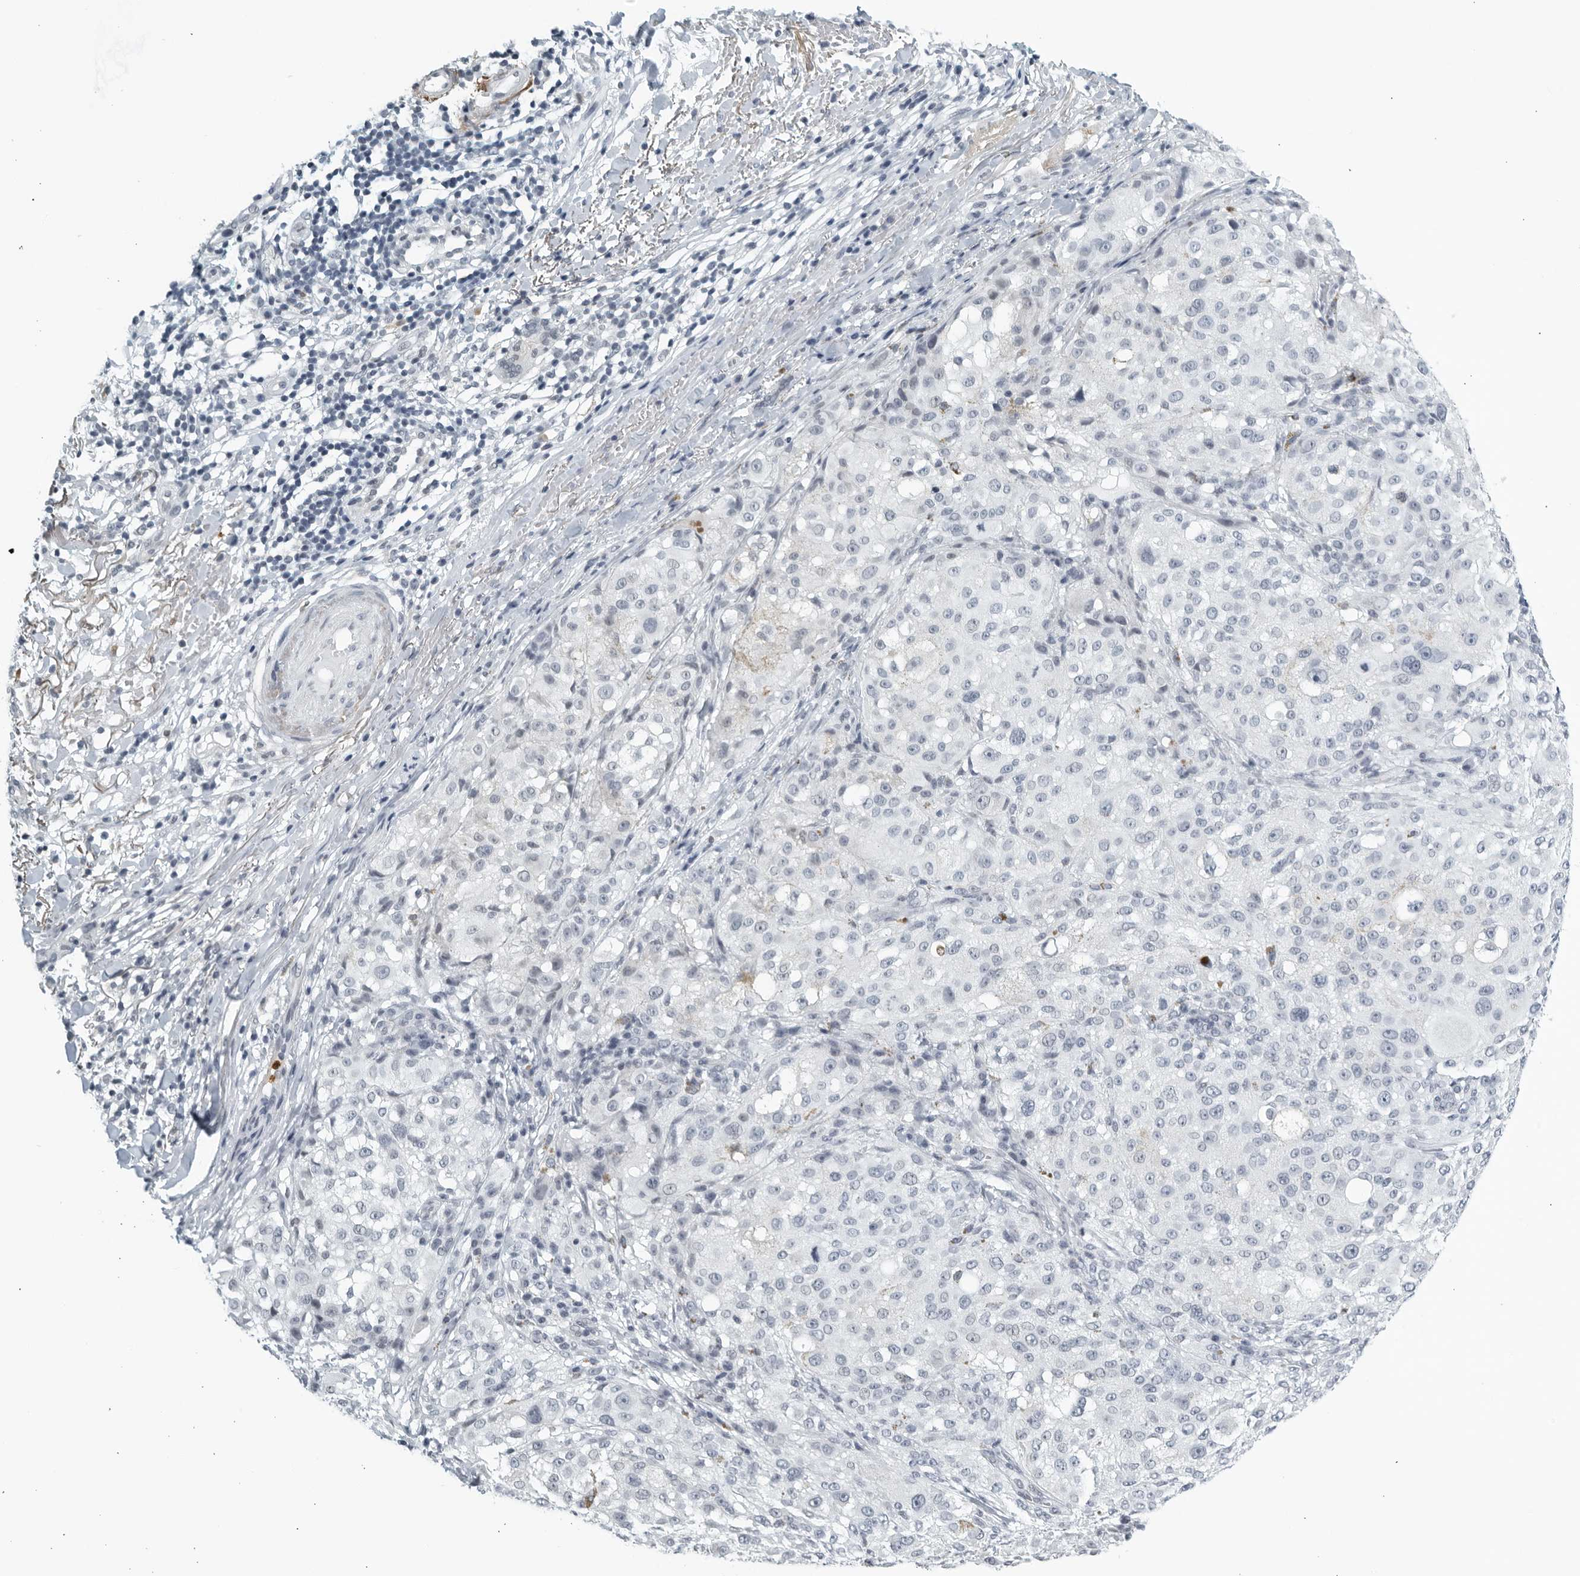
{"staining": {"intensity": "negative", "quantity": "none", "location": "none"}, "tissue": "melanoma", "cell_type": "Tumor cells", "image_type": "cancer", "snomed": [{"axis": "morphology", "description": "Necrosis, NOS"}, {"axis": "morphology", "description": "Malignant melanoma, NOS"}, {"axis": "topography", "description": "Skin"}], "caption": "Photomicrograph shows no significant protein staining in tumor cells of malignant melanoma. (Brightfield microscopy of DAB IHC at high magnification).", "gene": "KLK7", "patient": {"sex": "female", "age": 87}}